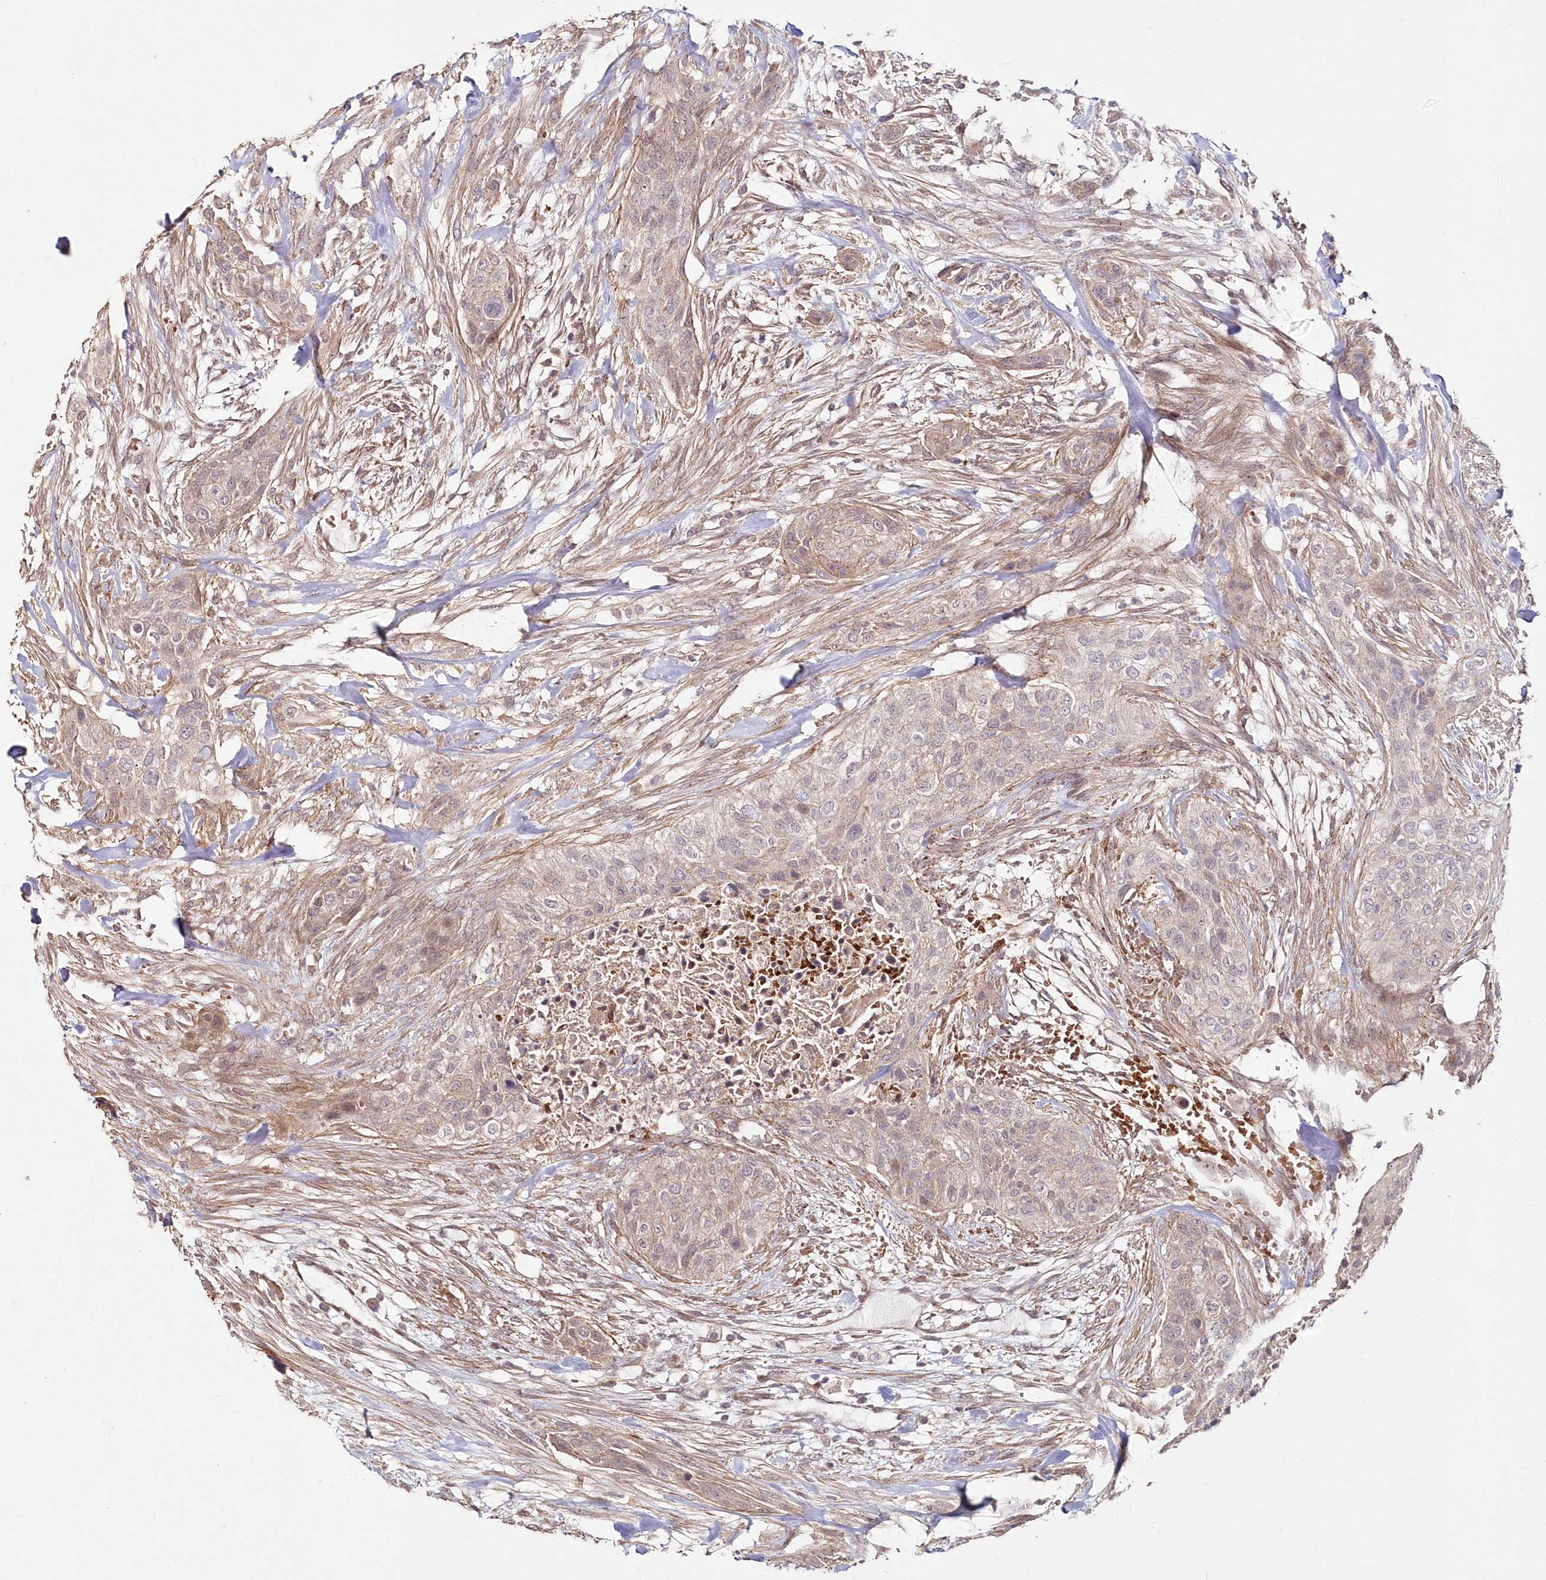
{"staining": {"intensity": "weak", "quantity": ">75%", "location": "cytoplasmic/membranous"}, "tissue": "urothelial cancer", "cell_type": "Tumor cells", "image_type": "cancer", "snomed": [{"axis": "morphology", "description": "Urothelial carcinoma, High grade"}, {"axis": "topography", "description": "Urinary bladder"}], "caption": "An IHC image of neoplastic tissue is shown. Protein staining in brown highlights weak cytoplasmic/membranous positivity in urothelial cancer within tumor cells.", "gene": "HYCC2", "patient": {"sex": "male", "age": 35}}